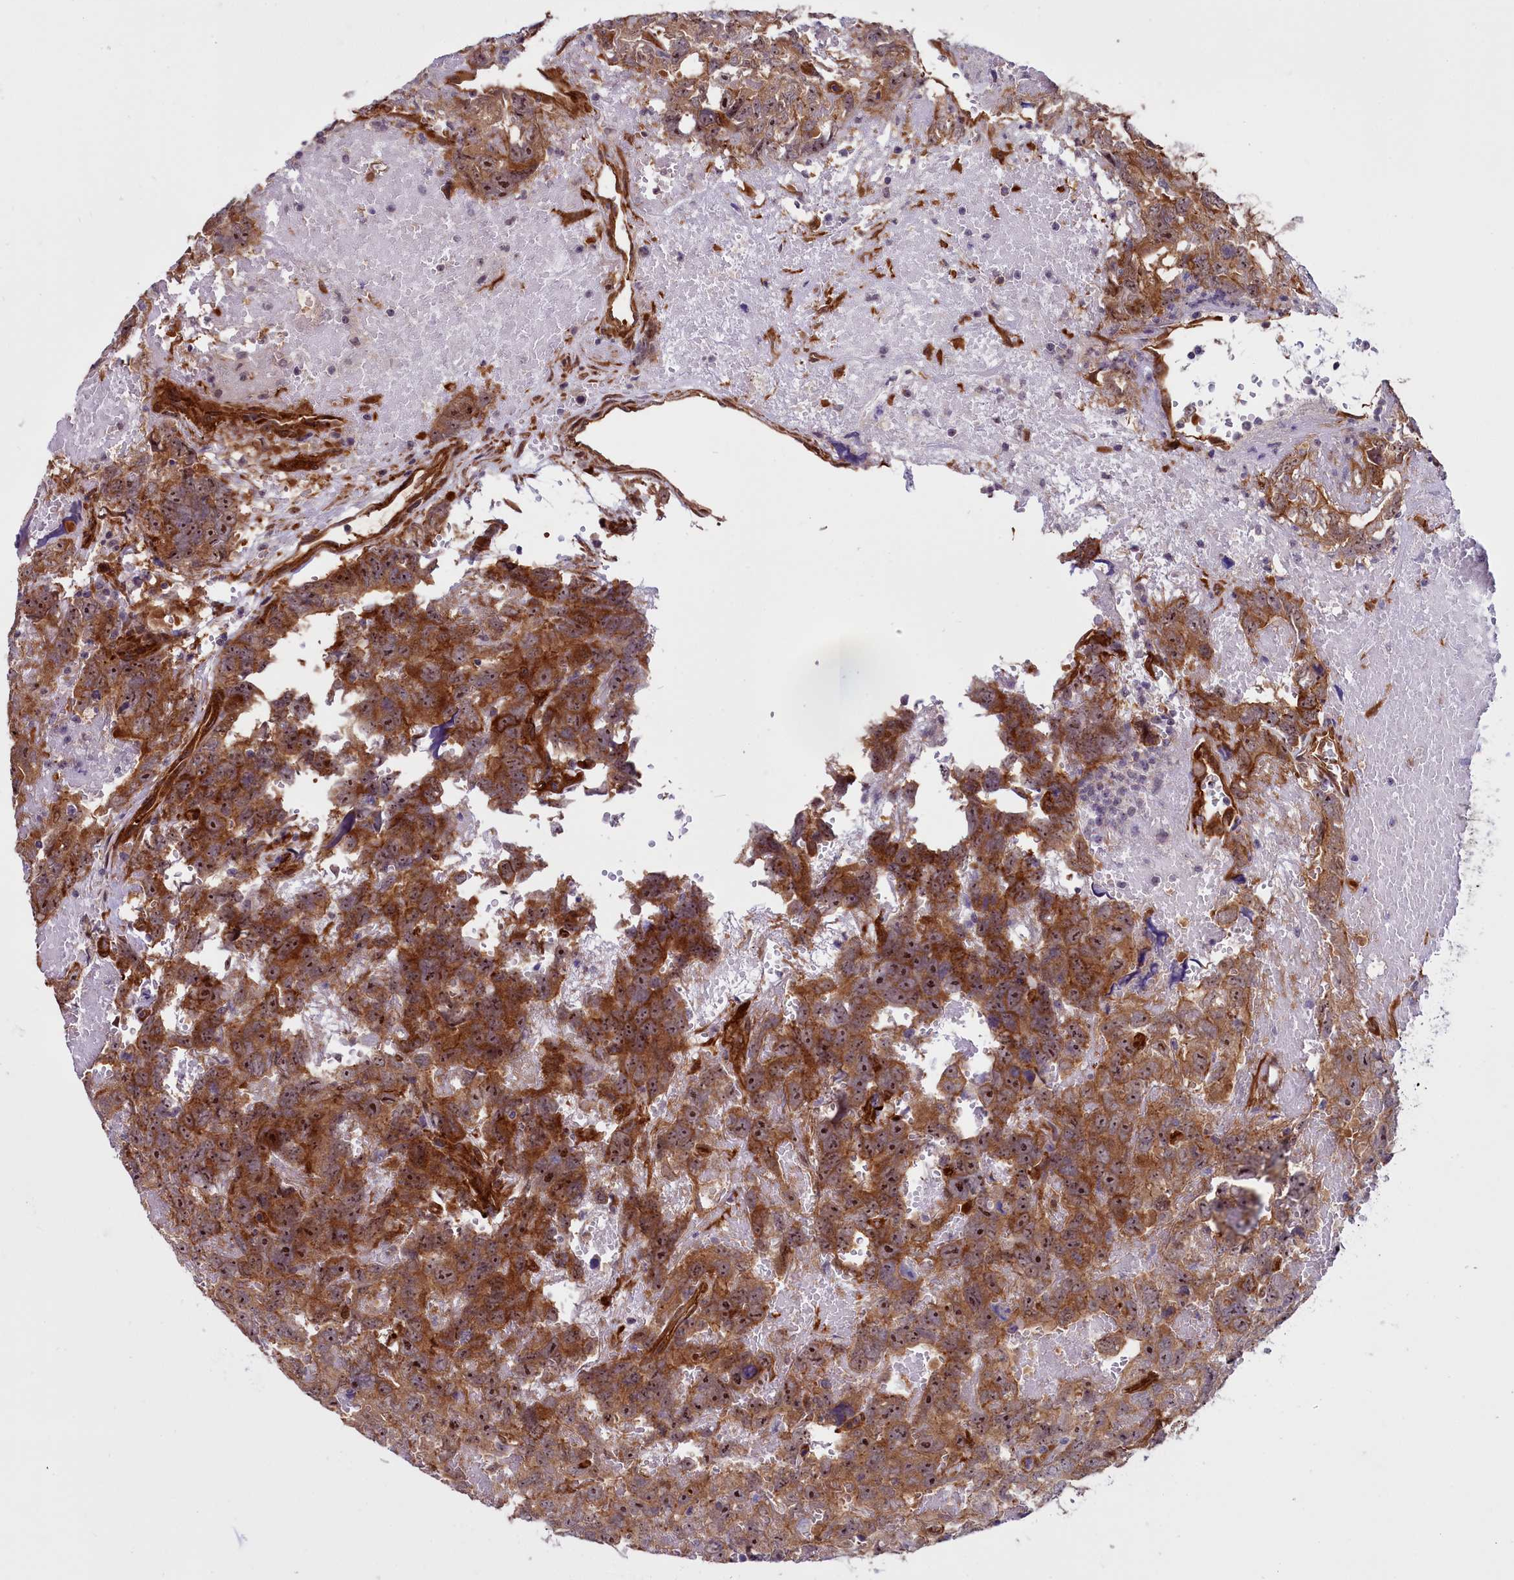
{"staining": {"intensity": "moderate", "quantity": ">75%", "location": "cytoplasmic/membranous,nuclear"}, "tissue": "testis cancer", "cell_type": "Tumor cells", "image_type": "cancer", "snomed": [{"axis": "morphology", "description": "Carcinoma, Embryonal, NOS"}, {"axis": "topography", "description": "Testis"}], "caption": "Approximately >75% of tumor cells in human embryonal carcinoma (testis) reveal moderate cytoplasmic/membranous and nuclear protein expression as visualized by brown immunohistochemical staining.", "gene": "BCAR1", "patient": {"sex": "male", "age": 45}}